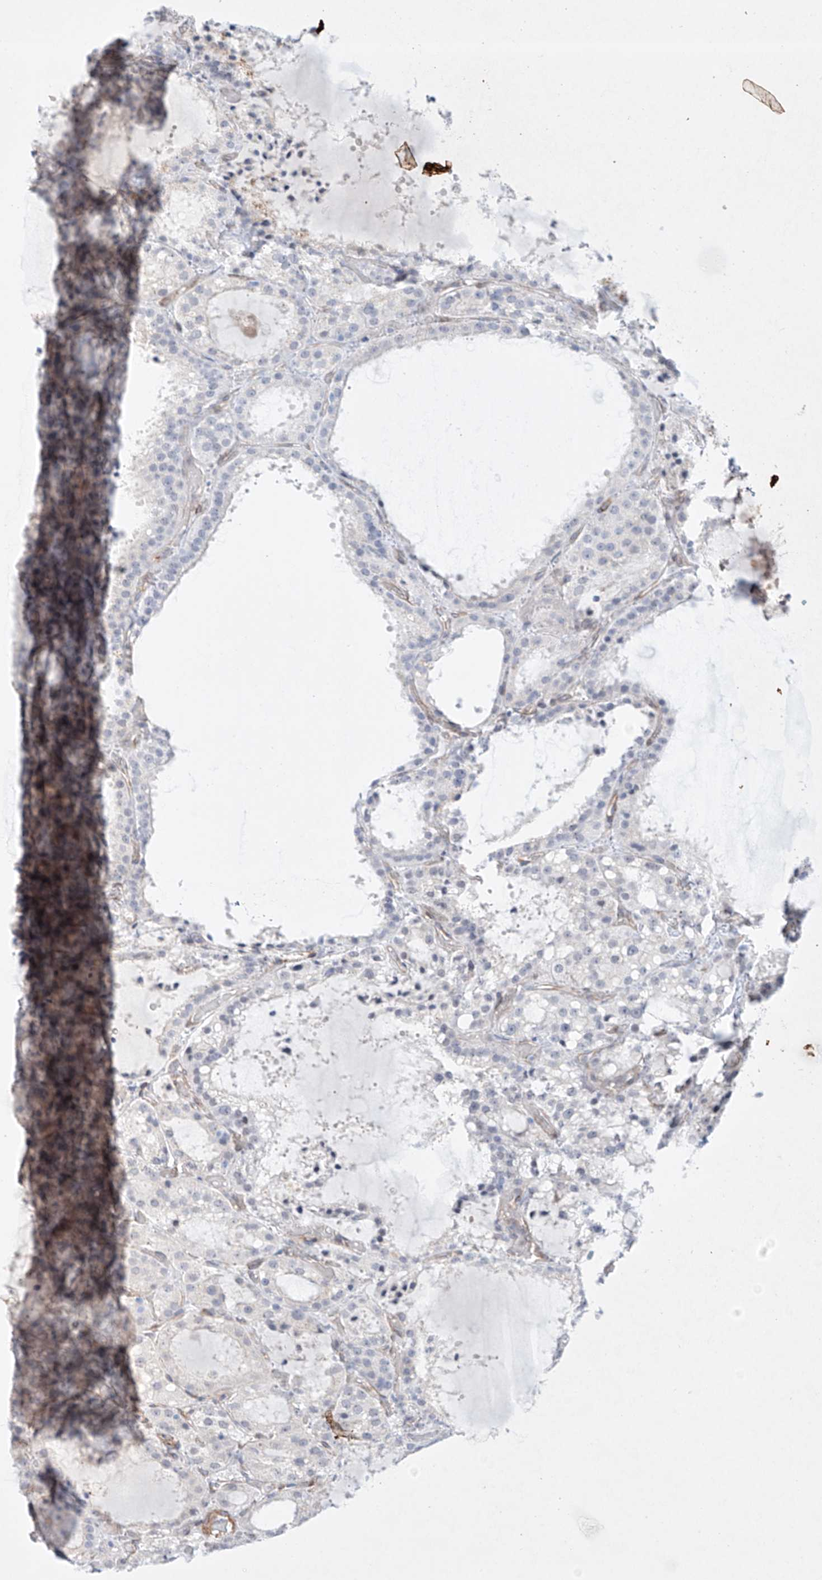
{"staining": {"intensity": "negative", "quantity": "none", "location": "none"}, "tissue": "thyroid cancer", "cell_type": "Tumor cells", "image_type": "cancer", "snomed": [{"axis": "morphology", "description": "Papillary adenocarcinoma, NOS"}, {"axis": "topography", "description": "Thyroid gland"}], "caption": "Tumor cells are negative for brown protein staining in thyroid cancer (papillary adenocarcinoma).", "gene": "REEP2", "patient": {"sex": "male", "age": 77}}